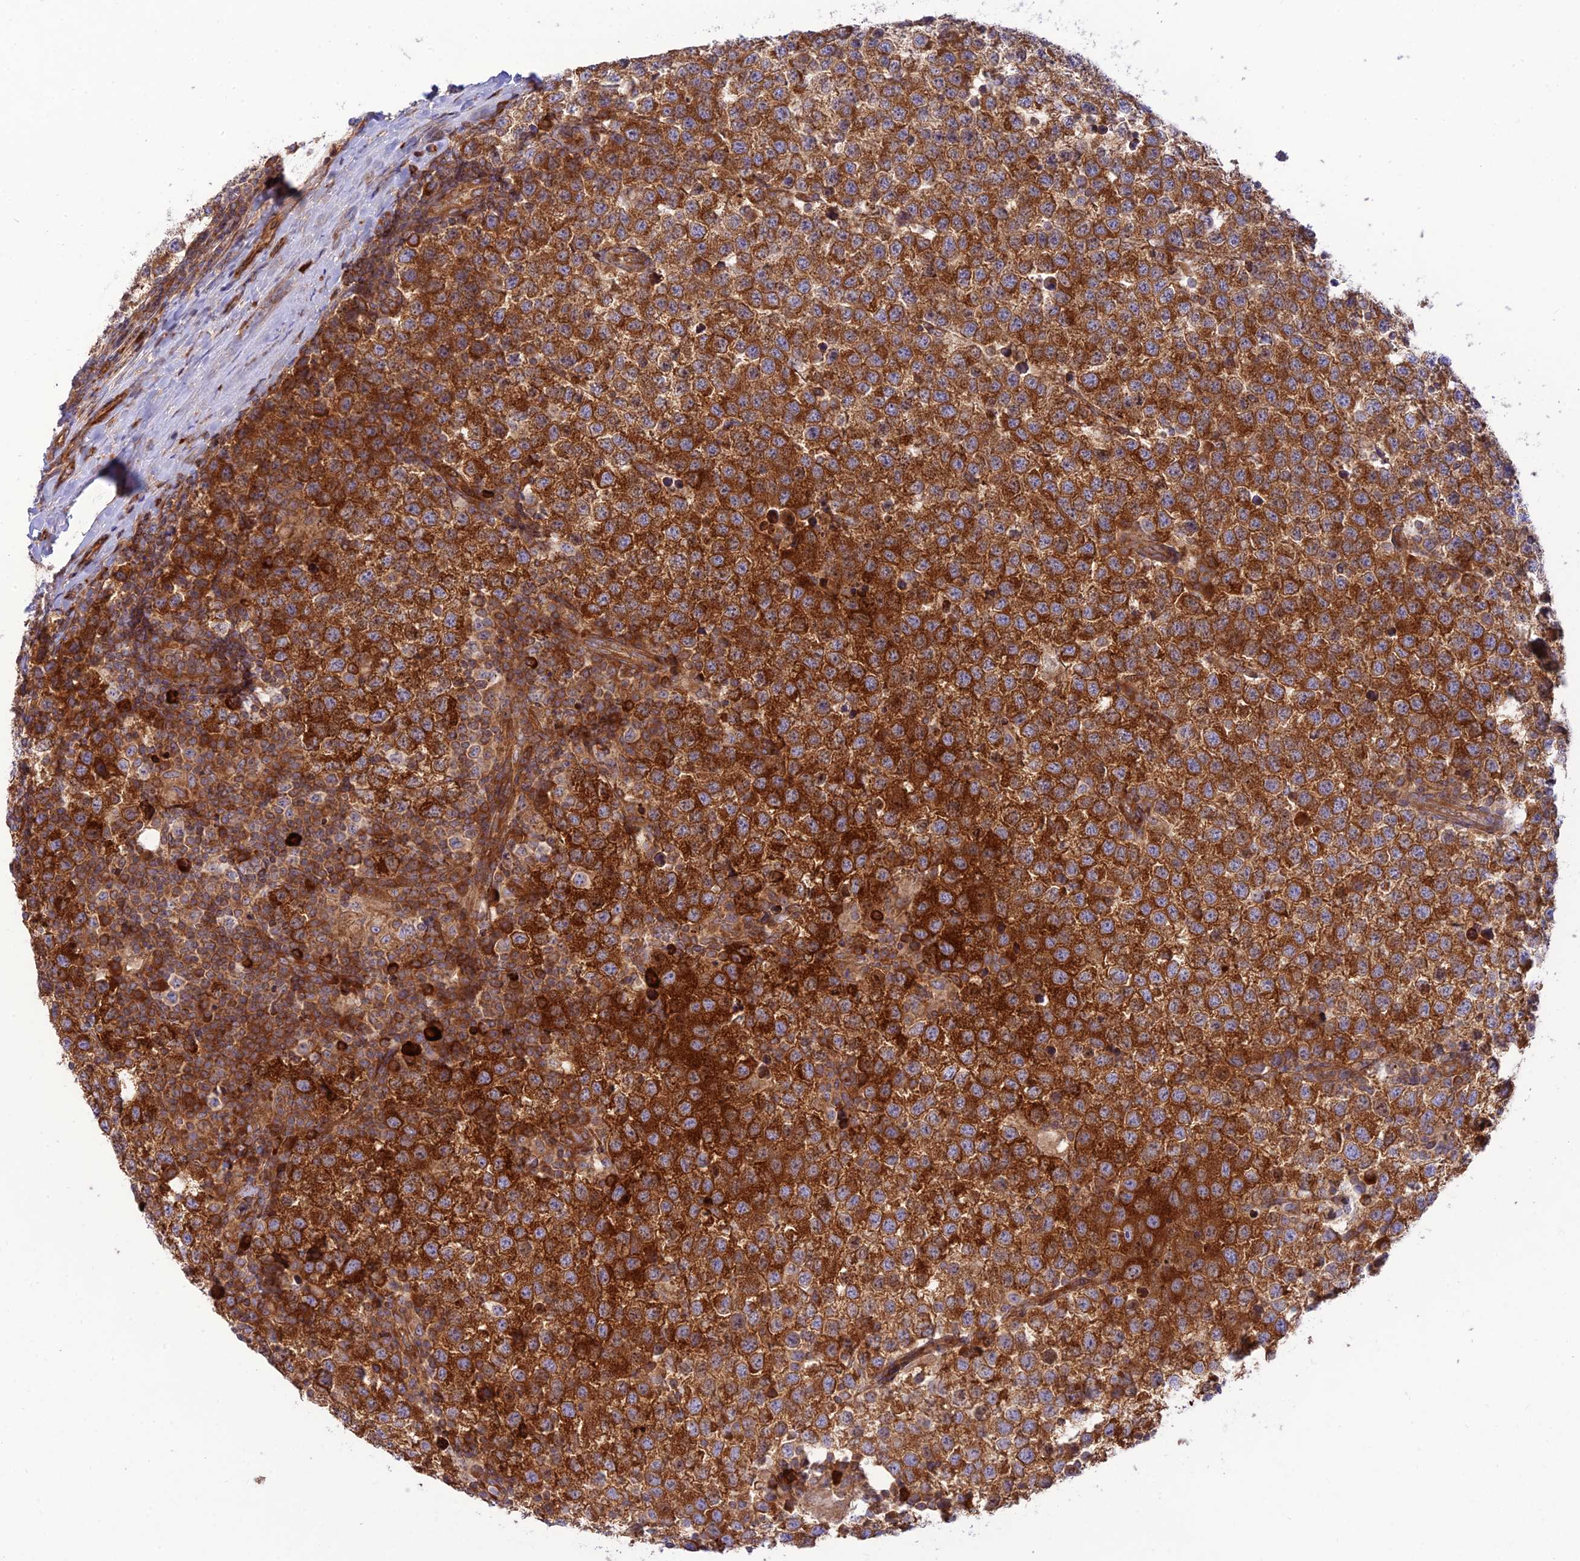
{"staining": {"intensity": "strong", "quantity": ">75%", "location": "cytoplasmic/membranous"}, "tissue": "testis cancer", "cell_type": "Tumor cells", "image_type": "cancer", "snomed": [{"axis": "morphology", "description": "Seminoma, NOS"}, {"axis": "topography", "description": "Testis"}], "caption": "This is an image of IHC staining of testis cancer, which shows strong expression in the cytoplasmic/membranous of tumor cells.", "gene": "PIMREG", "patient": {"sex": "male", "age": 34}}